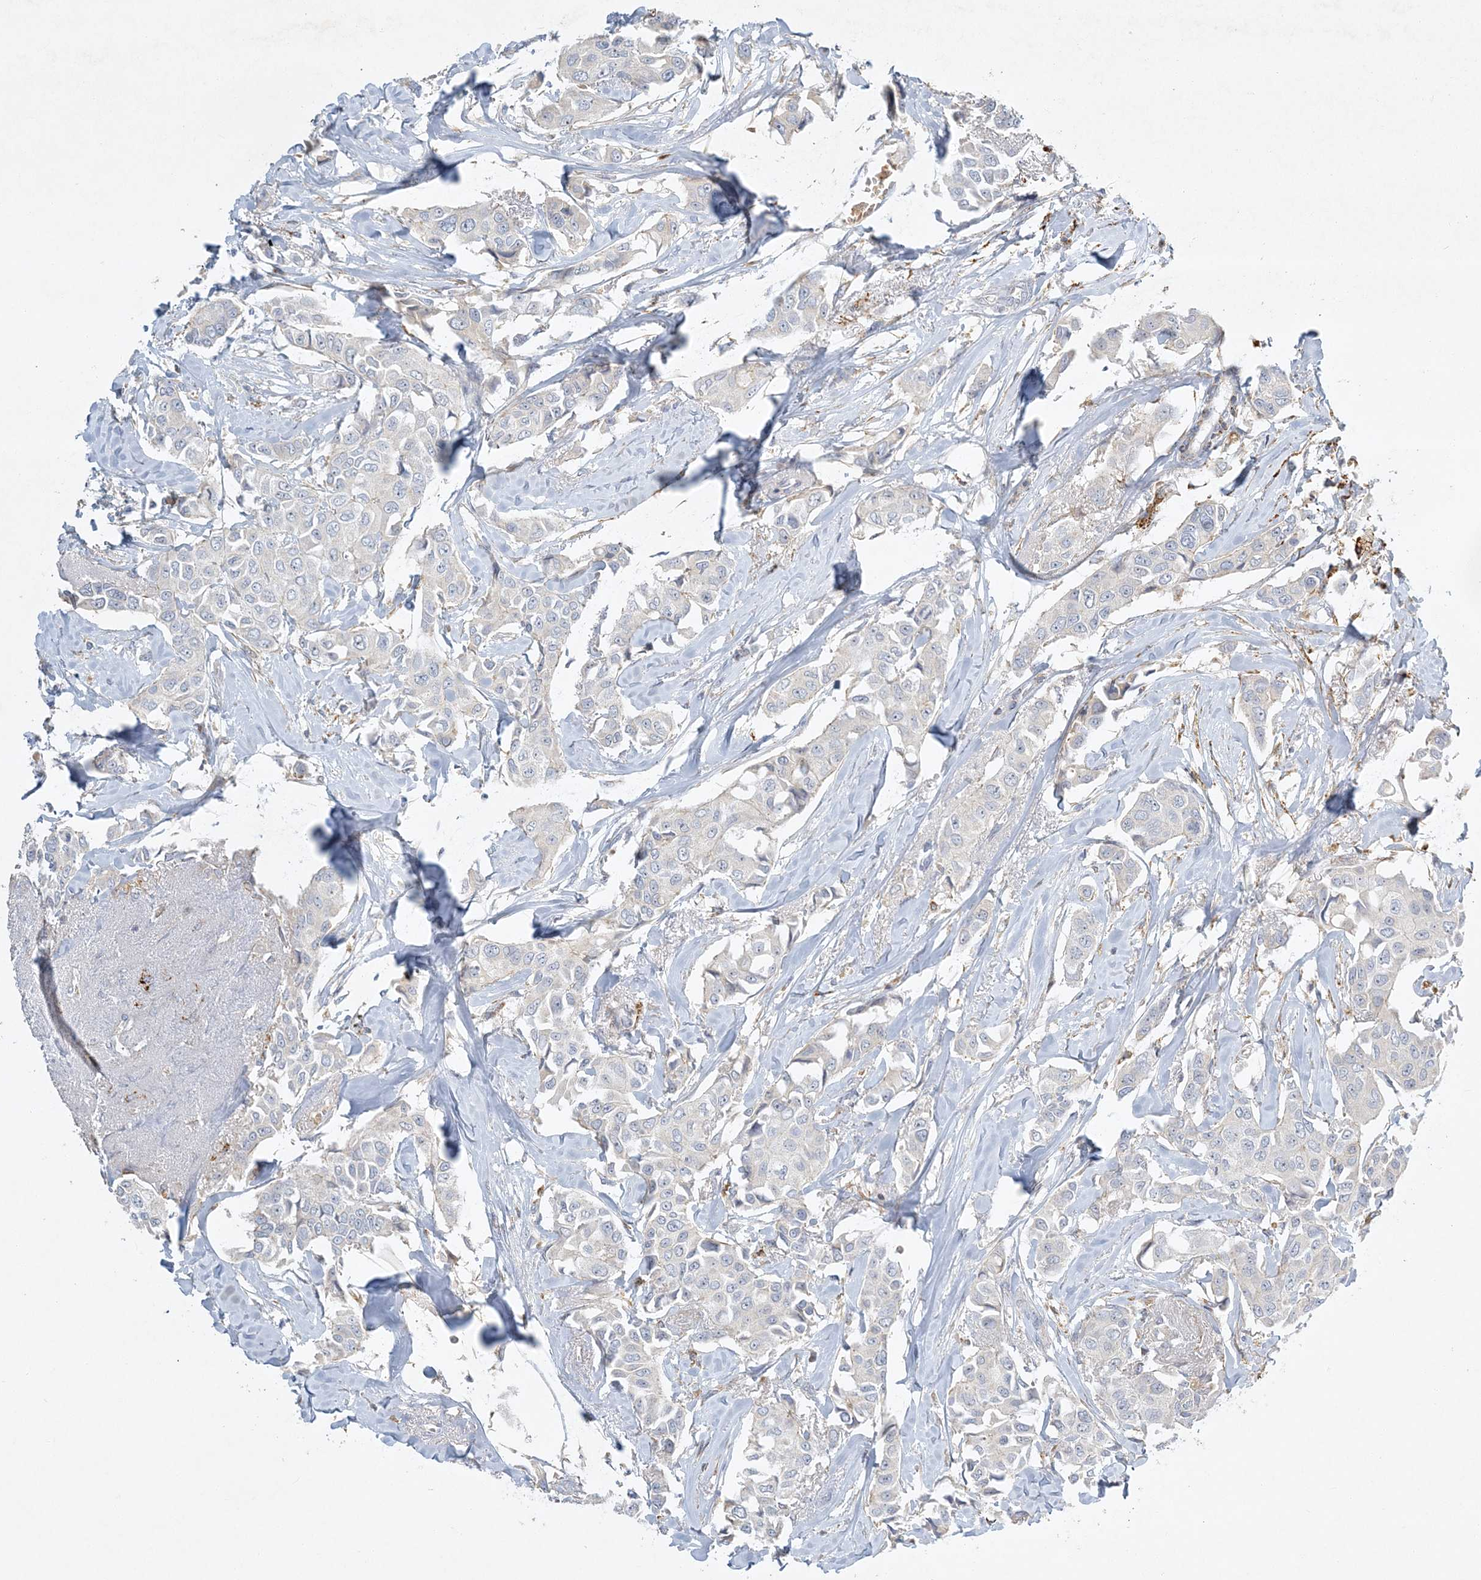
{"staining": {"intensity": "negative", "quantity": "none", "location": "none"}, "tissue": "breast cancer", "cell_type": "Tumor cells", "image_type": "cancer", "snomed": [{"axis": "morphology", "description": "Duct carcinoma"}, {"axis": "topography", "description": "Breast"}], "caption": "Immunohistochemistry (IHC) photomicrograph of neoplastic tissue: human breast invasive ductal carcinoma stained with DAB demonstrates no significant protein positivity in tumor cells.", "gene": "LTN1", "patient": {"sex": "female", "age": 80}}